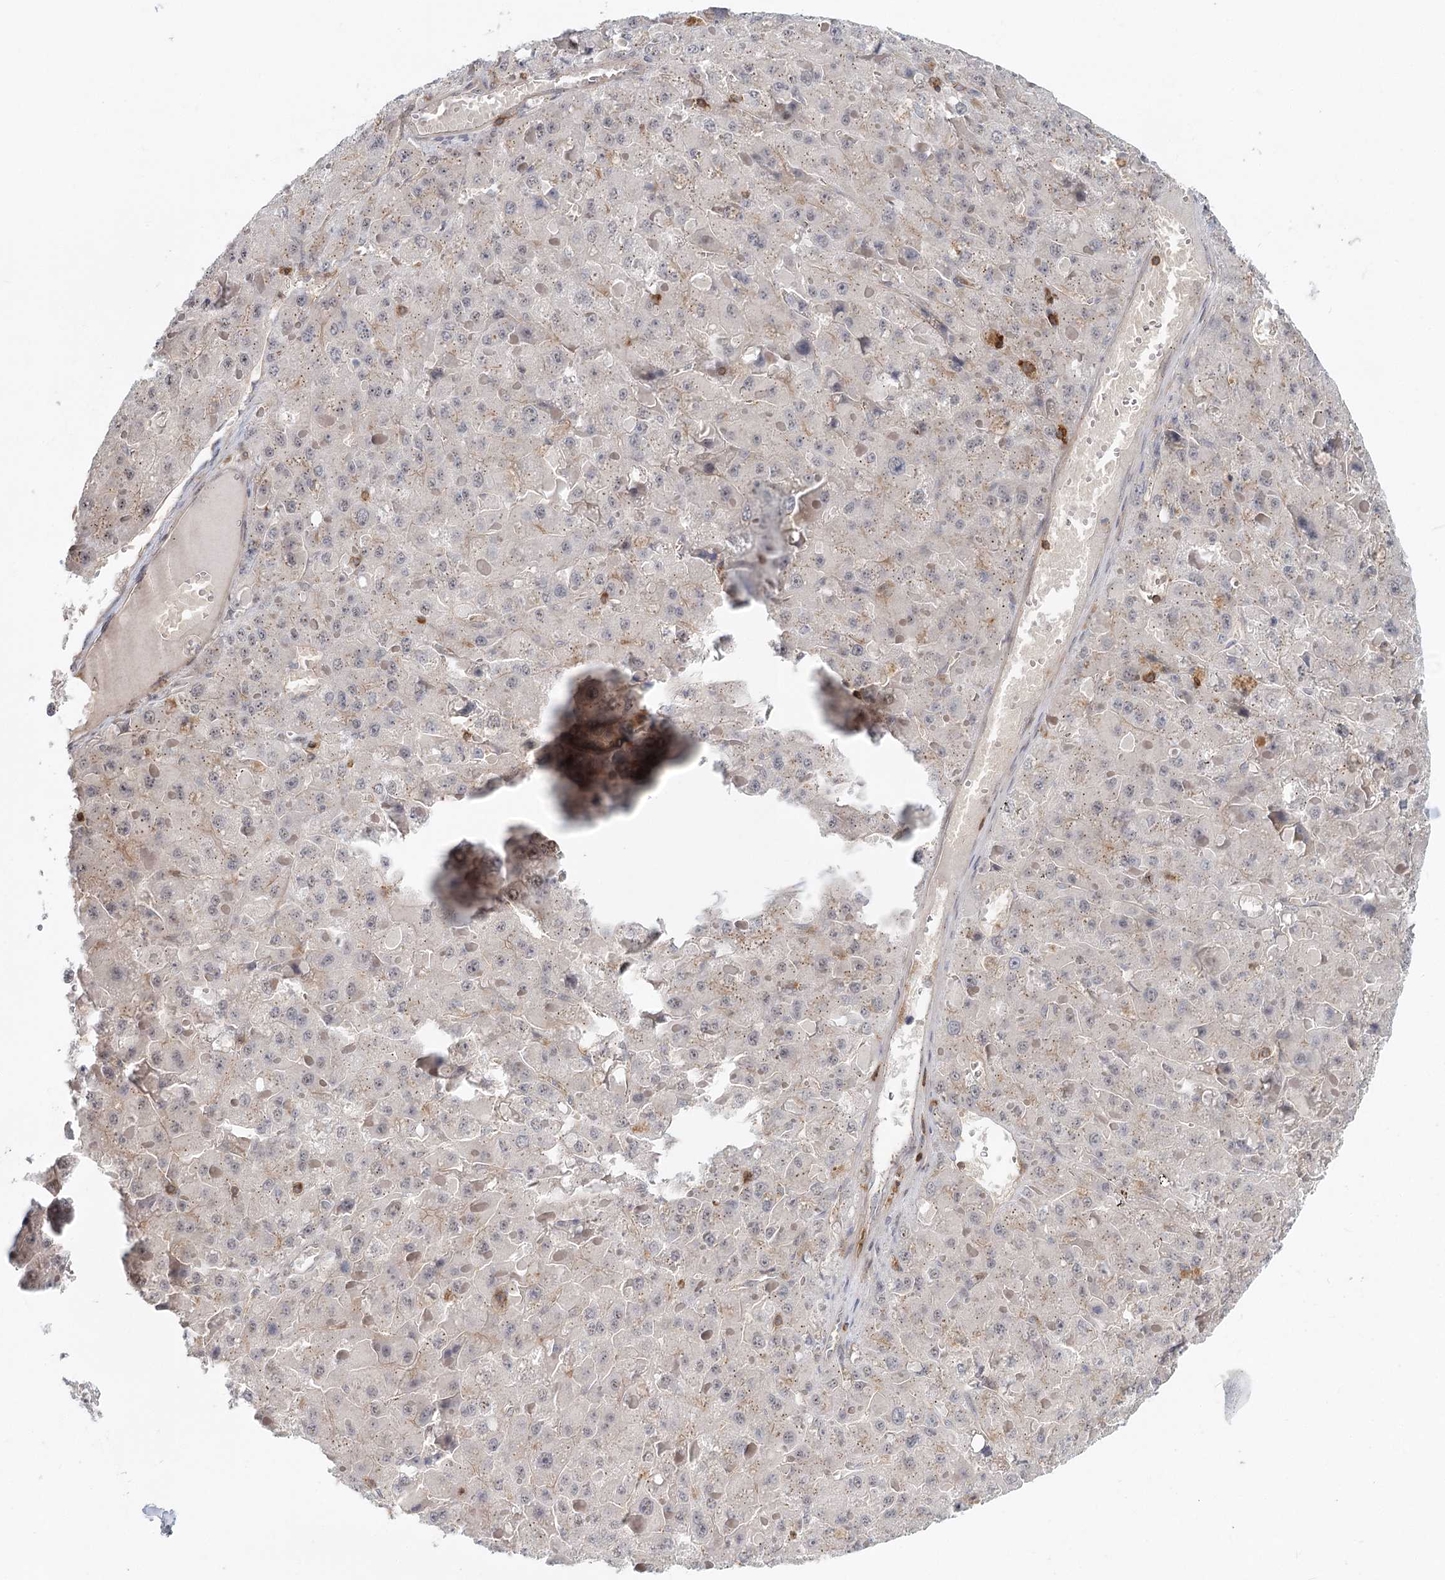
{"staining": {"intensity": "negative", "quantity": "none", "location": "none"}, "tissue": "liver cancer", "cell_type": "Tumor cells", "image_type": "cancer", "snomed": [{"axis": "morphology", "description": "Carcinoma, Hepatocellular, NOS"}, {"axis": "topography", "description": "Liver"}], "caption": "Immunohistochemistry image of human hepatocellular carcinoma (liver) stained for a protein (brown), which shows no staining in tumor cells.", "gene": "CDC42SE2", "patient": {"sex": "female", "age": 73}}